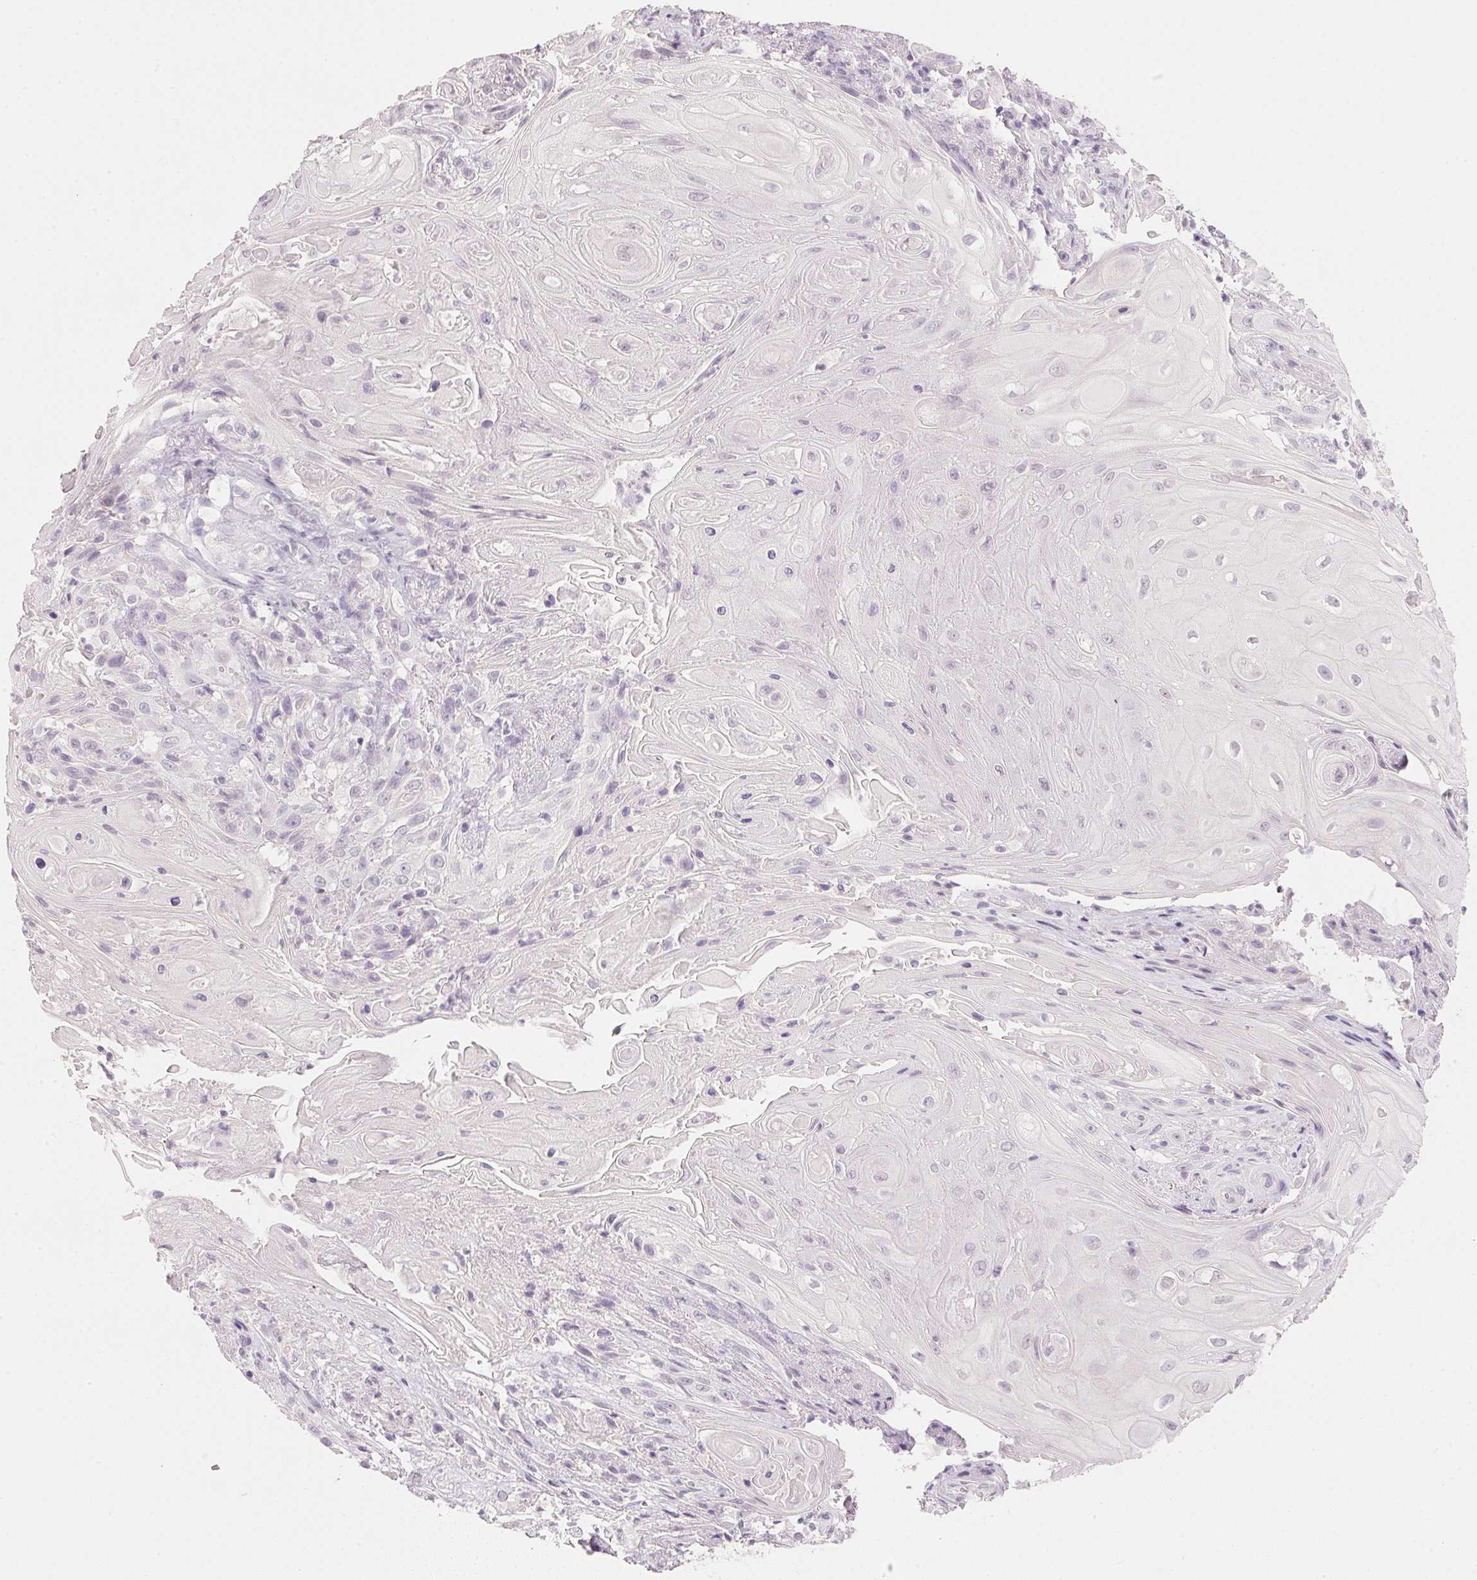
{"staining": {"intensity": "negative", "quantity": "none", "location": "none"}, "tissue": "skin cancer", "cell_type": "Tumor cells", "image_type": "cancer", "snomed": [{"axis": "morphology", "description": "Squamous cell carcinoma, NOS"}, {"axis": "topography", "description": "Skin"}], "caption": "Histopathology image shows no protein positivity in tumor cells of squamous cell carcinoma (skin) tissue.", "gene": "IGFBP1", "patient": {"sex": "male", "age": 62}}